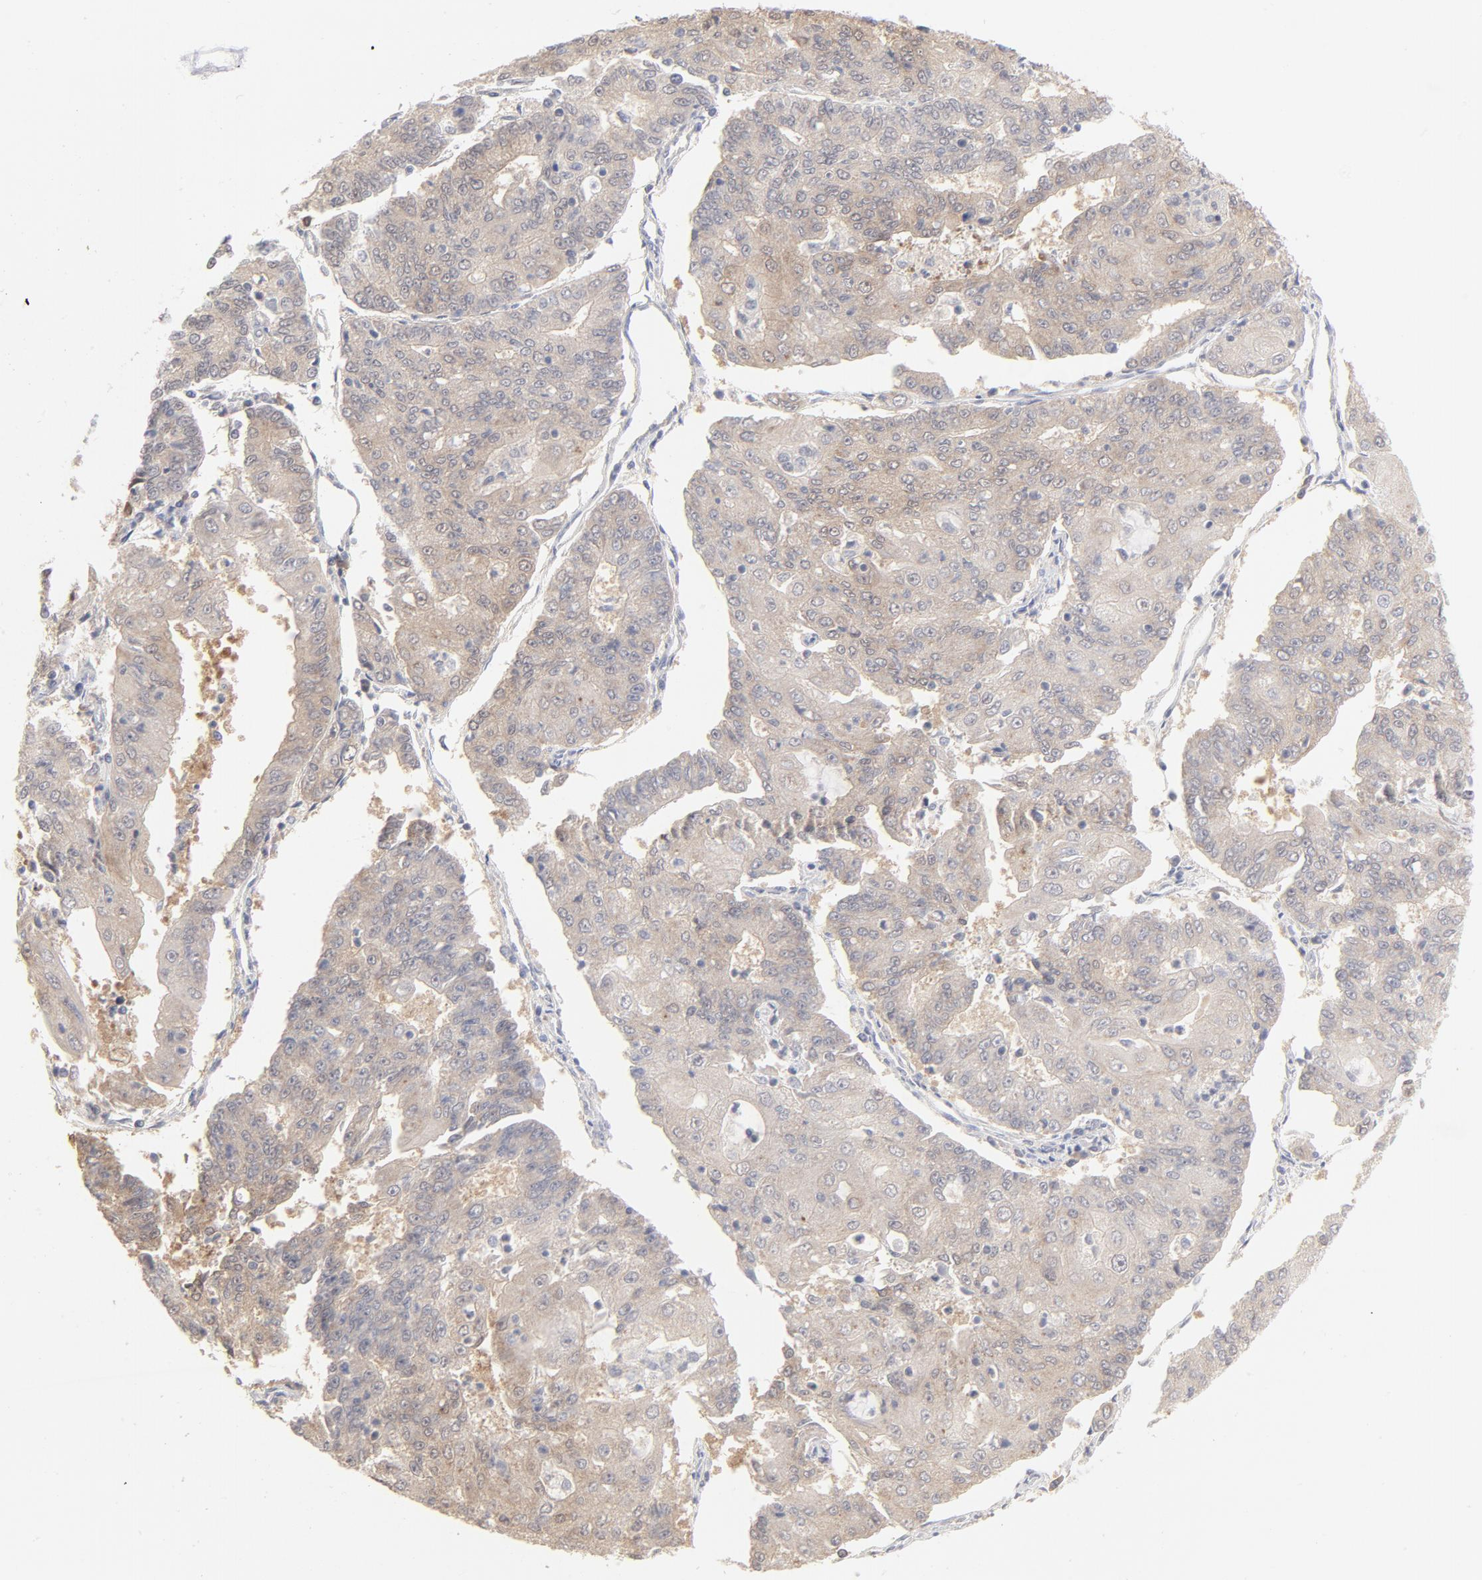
{"staining": {"intensity": "weak", "quantity": "25%-75%", "location": "cytoplasmic/membranous"}, "tissue": "endometrial cancer", "cell_type": "Tumor cells", "image_type": "cancer", "snomed": [{"axis": "morphology", "description": "Adenocarcinoma, NOS"}, {"axis": "topography", "description": "Endometrium"}], "caption": "Adenocarcinoma (endometrial) was stained to show a protein in brown. There is low levels of weak cytoplasmic/membranous expression in about 25%-75% of tumor cells.", "gene": "MIF", "patient": {"sex": "female", "age": 56}}